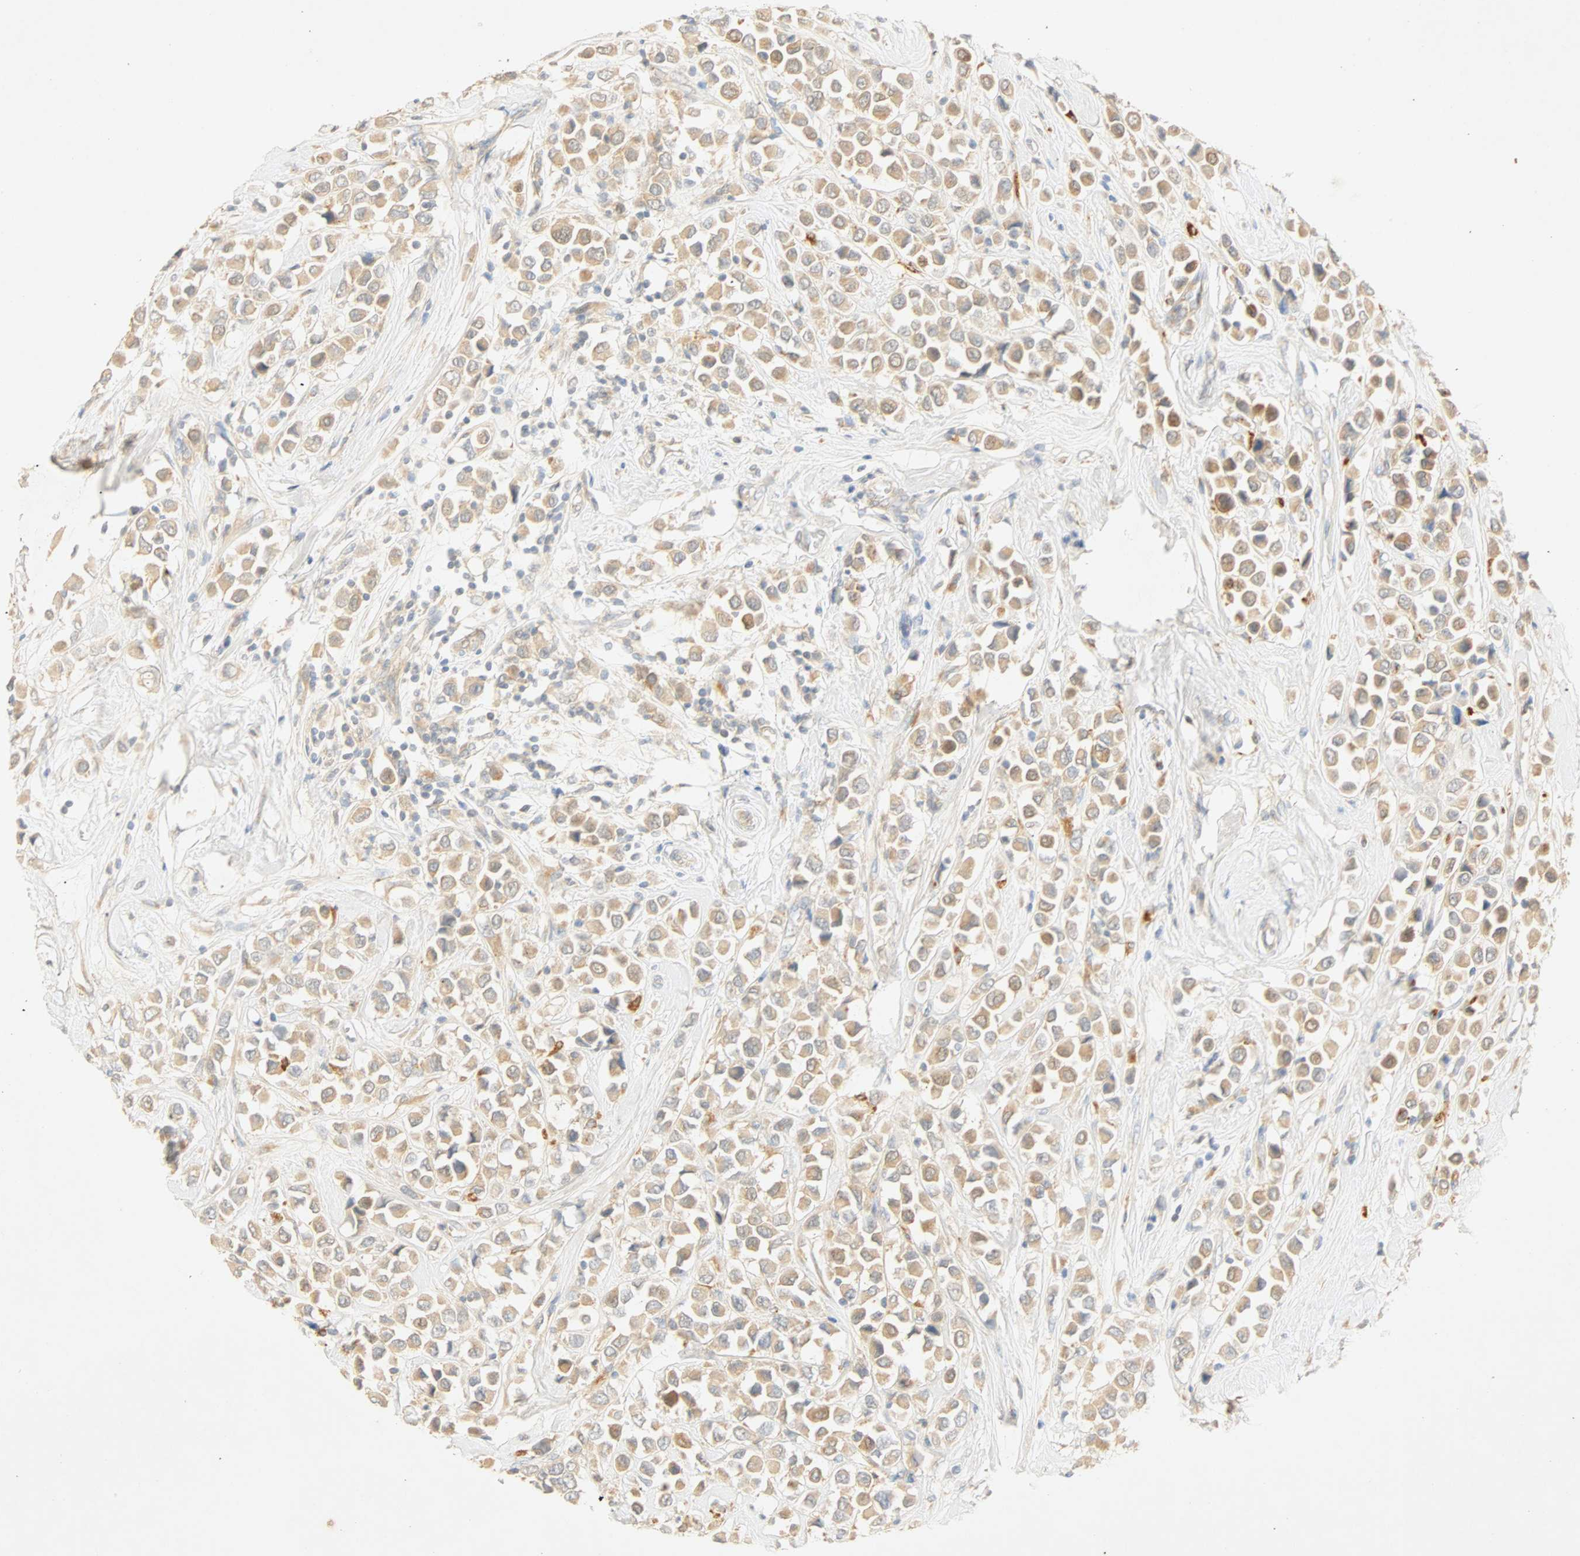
{"staining": {"intensity": "weak", "quantity": "25%-75%", "location": "cytoplasmic/membranous"}, "tissue": "breast cancer", "cell_type": "Tumor cells", "image_type": "cancer", "snomed": [{"axis": "morphology", "description": "Duct carcinoma"}, {"axis": "topography", "description": "Breast"}], "caption": "This image reveals breast cancer (invasive ductal carcinoma) stained with immunohistochemistry to label a protein in brown. The cytoplasmic/membranous of tumor cells show weak positivity for the protein. Nuclei are counter-stained blue.", "gene": "SELENBP1", "patient": {"sex": "female", "age": 61}}